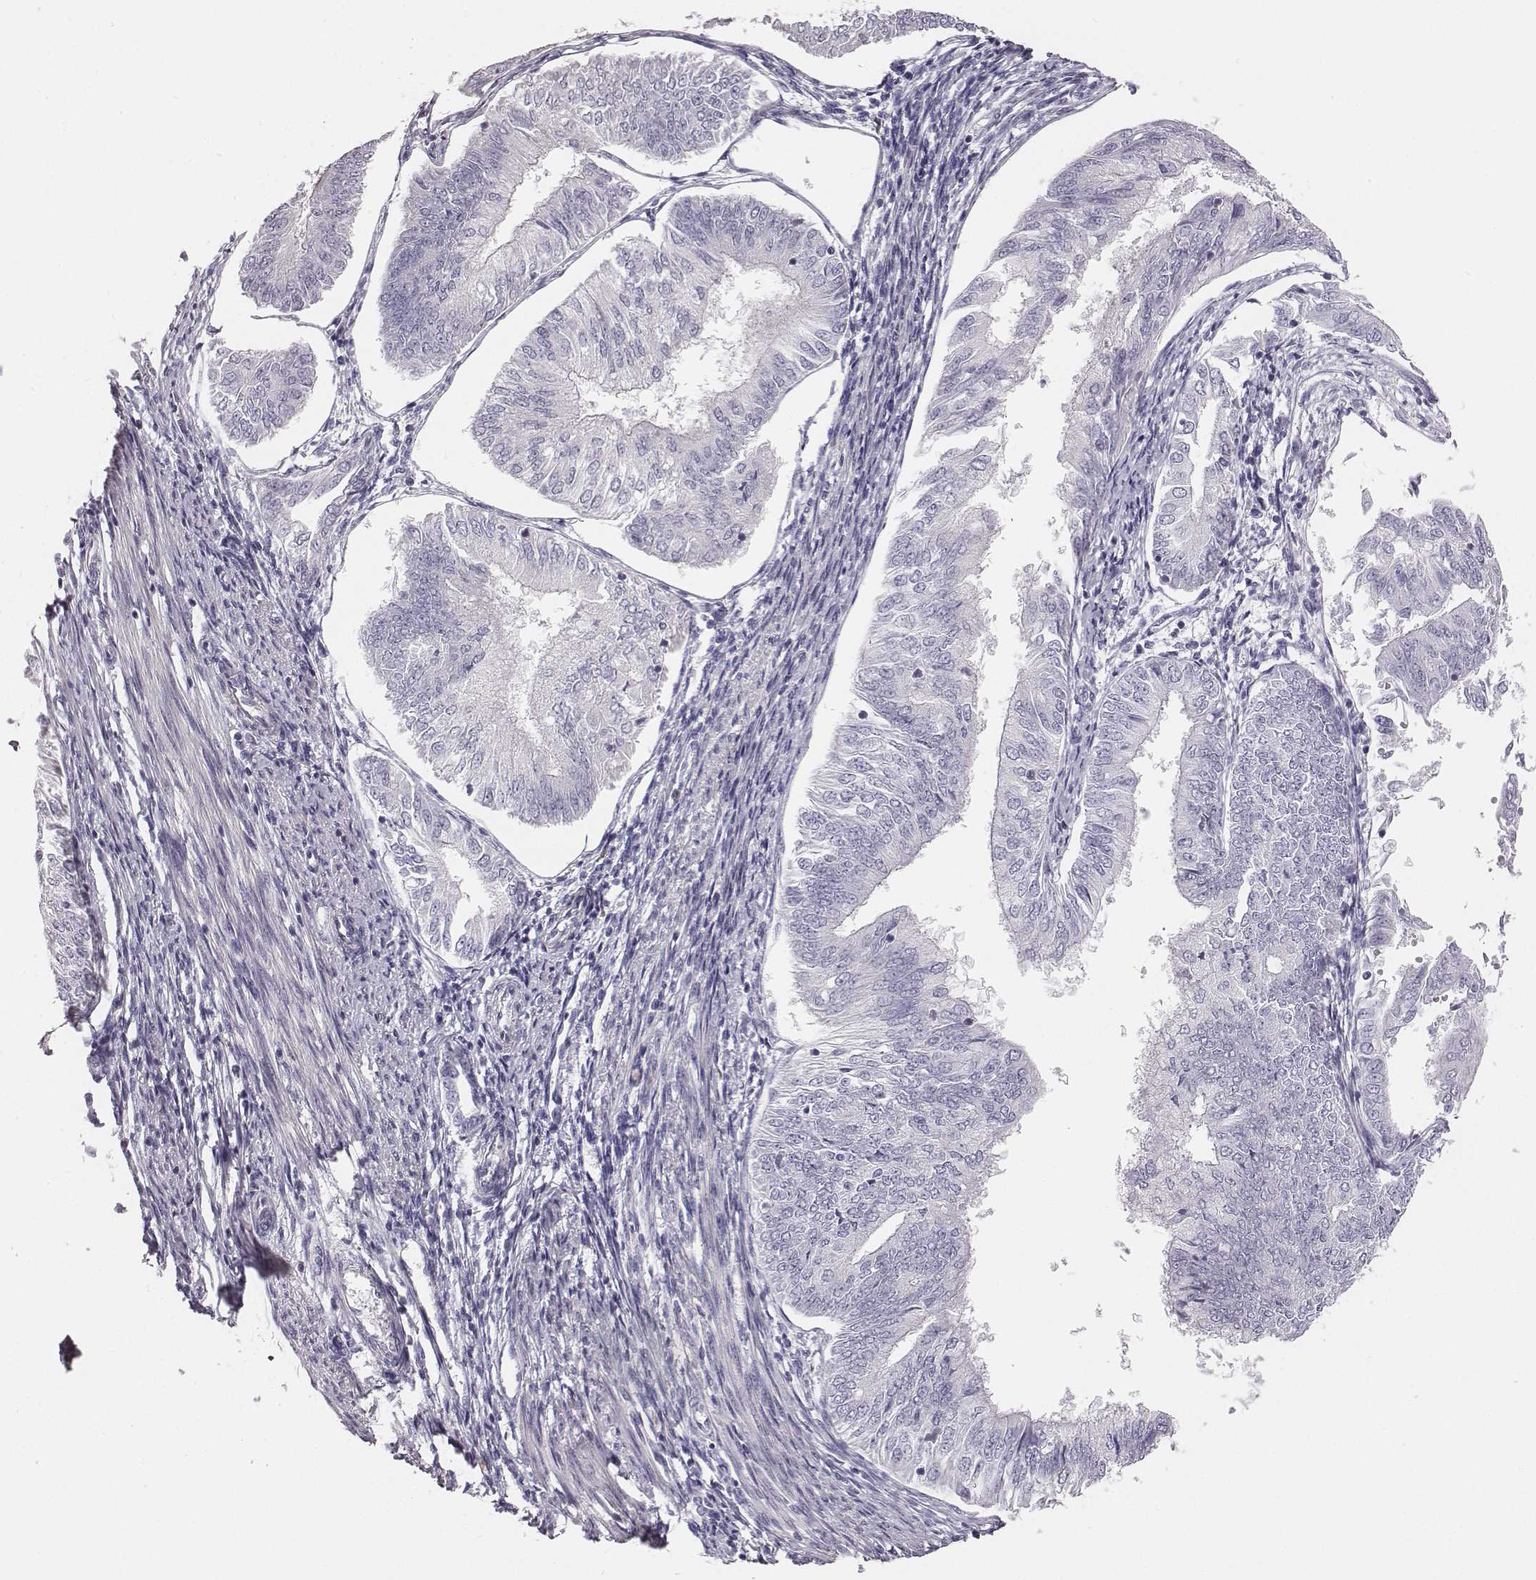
{"staining": {"intensity": "negative", "quantity": "none", "location": "none"}, "tissue": "endometrial cancer", "cell_type": "Tumor cells", "image_type": "cancer", "snomed": [{"axis": "morphology", "description": "Adenocarcinoma, NOS"}, {"axis": "topography", "description": "Endometrium"}], "caption": "Immunohistochemical staining of human endometrial cancer (adenocarcinoma) reveals no significant positivity in tumor cells.", "gene": "ADAM7", "patient": {"sex": "female", "age": 58}}